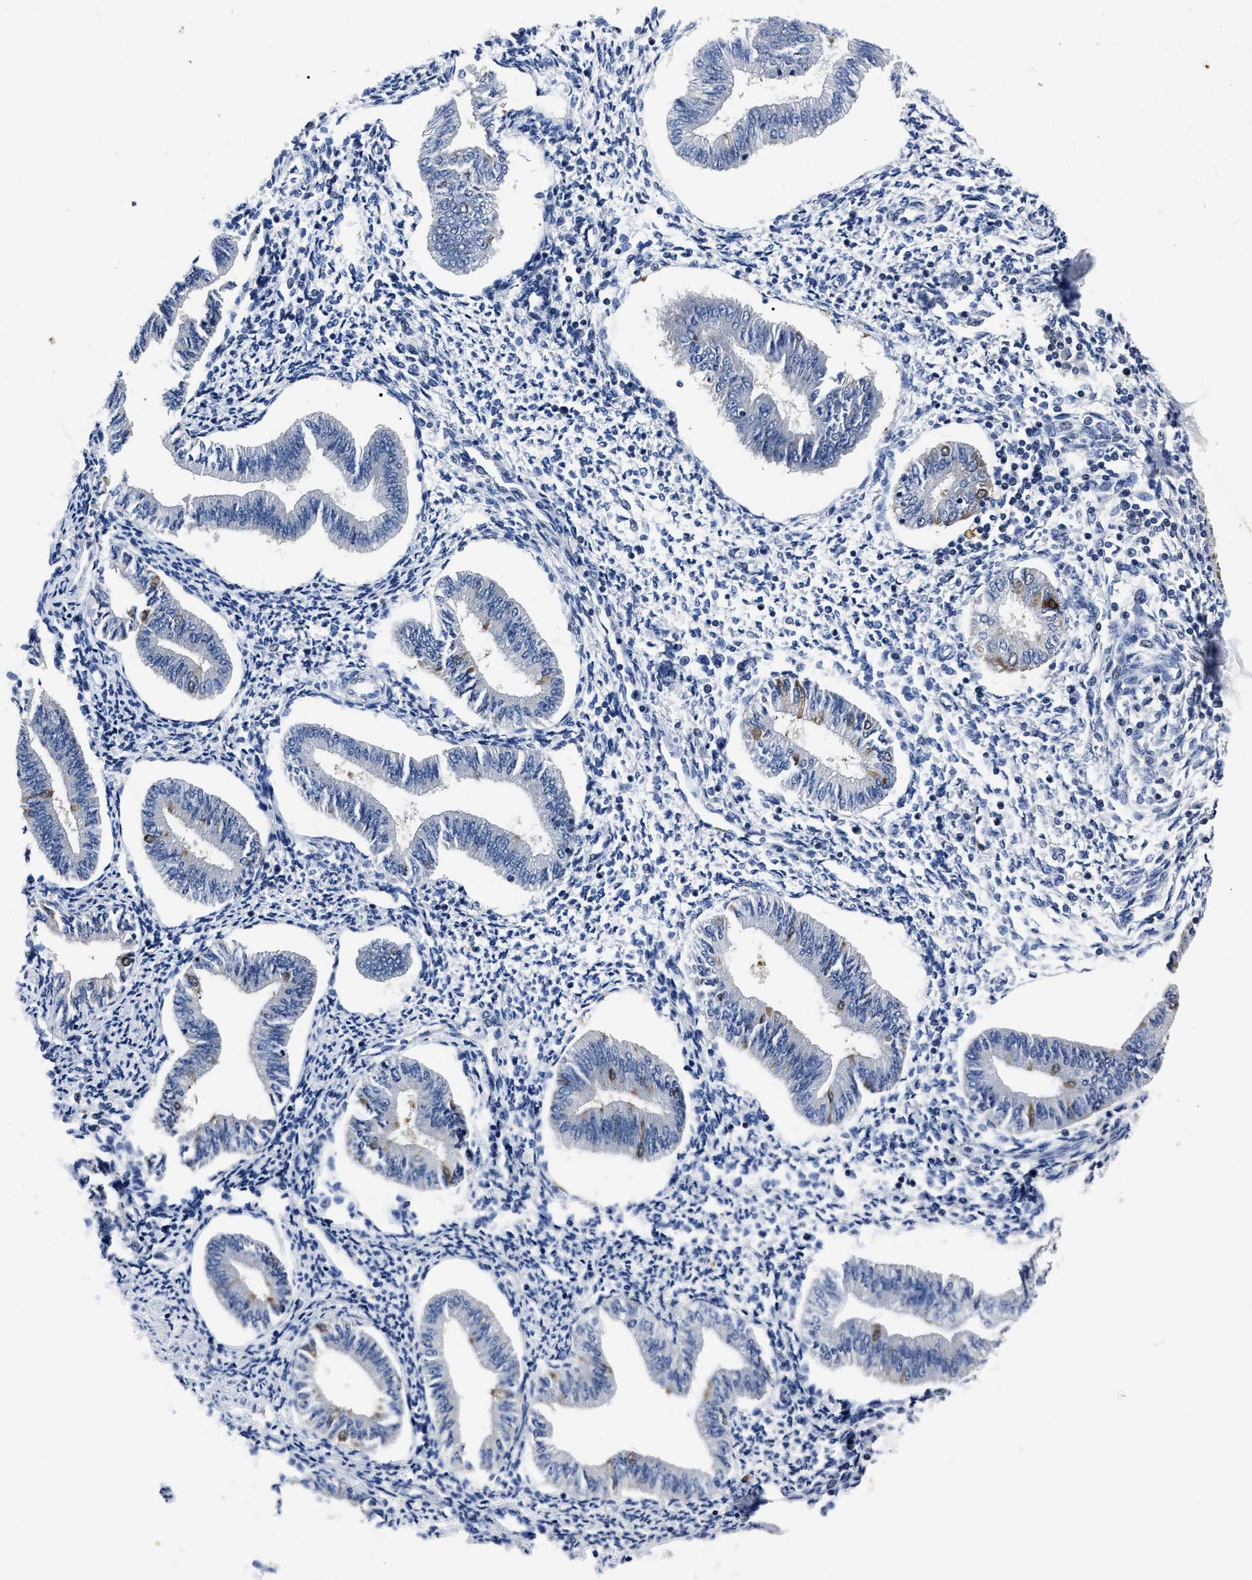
{"staining": {"intensity": "moderate", "quantity": "<25%", "location": "cytoplasmic/membranous"}, "tissue": "endometrium", "cell_type": "Cells in endometrial stroma", "image_type": "normal", "snomed": [{"axis": "morphology", "description": "Normal tissue, NOS"}, {"axis": "topography", "description": "Endometrium"}], "caption": "Moderate cytoplasmic/membranous expression is identified in about <25% of cells in endometrial stroma in unremarkable endometrium.", "gene": "OR10G3", "patient": {"sex": "female", "age": 50}}